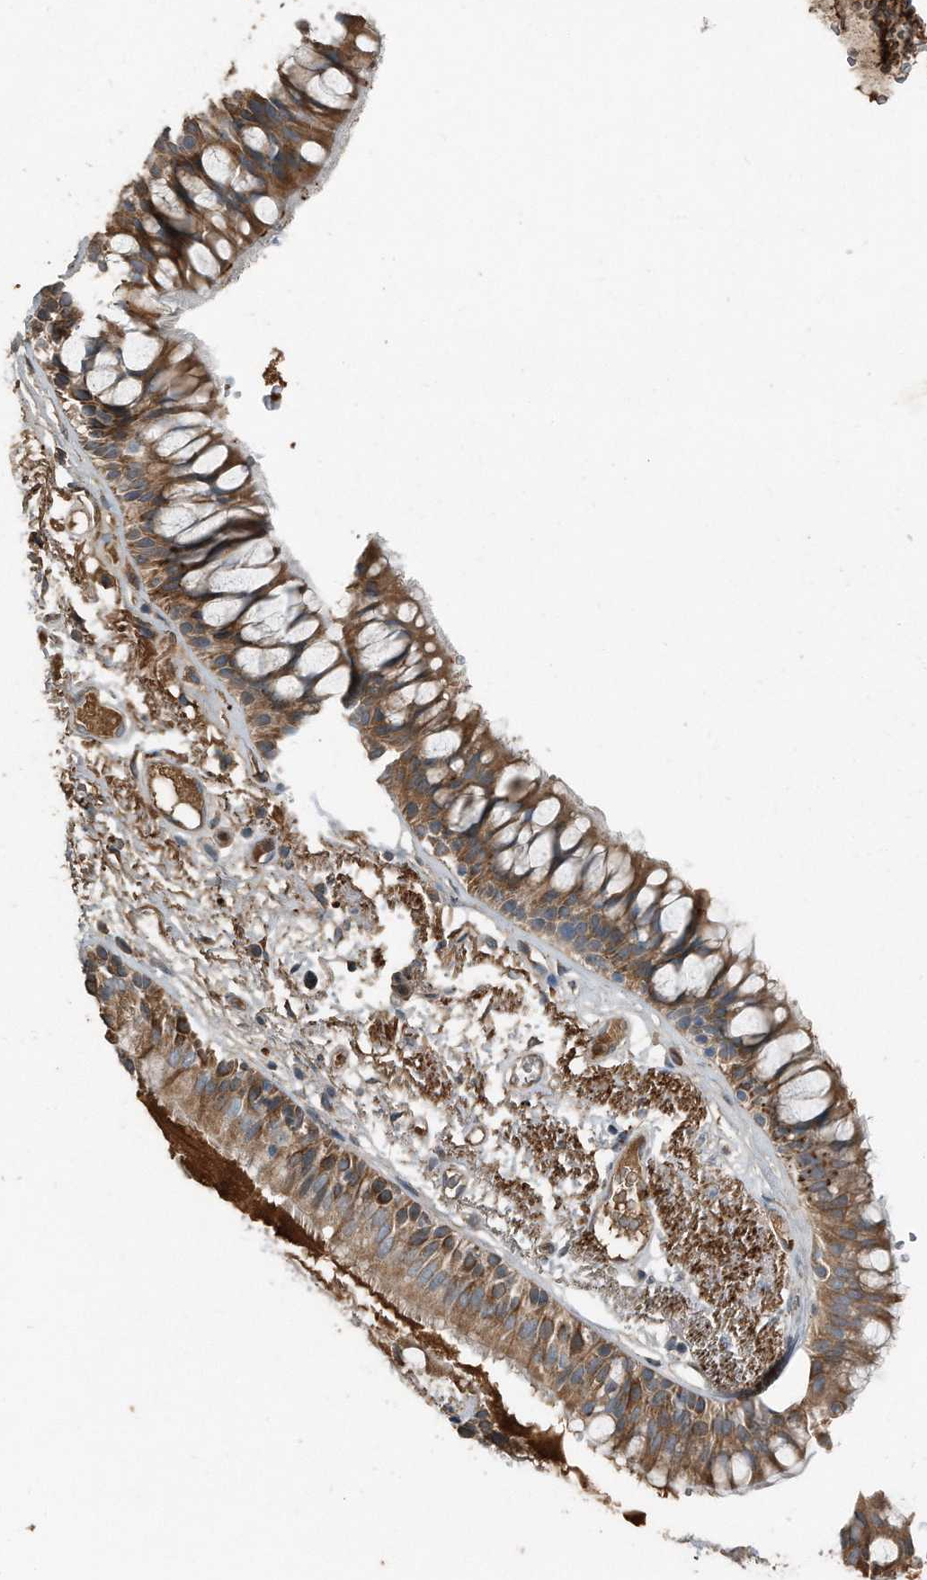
{"staining": {"intensity": "moderate", "quantity": ">75%", "location": "cytoplasmic/membranous"}, "tissue": "bronchus", "cell_type": "Respiratory epithelial cells", "image_type": "normal", "snomed": [{"axis": "morphology", "description": "Normal tissue, NOS"}, {"axis": "morphology", "description": "Squamous cell carcinoma, NOS"}, {"axis": "topography", "description": "Lymph node"}, {"axis": "topography", "description": "Bronchus"}, {"axis": "topography", "description": "Lung"}], "caption": "Immunohistochemistry (IHC) (DAB (3,3'-diaminobenzidine)) staining of benign human bronchus demonstrates moderate cytoplasmic/membranous protein staining in approximately >75% of respiratory epithelial cells. (DAB = brown stain, brightfield microscopy at high magnification).", "gene": "C9", "patient": {"sex": "male", "age": 66}}